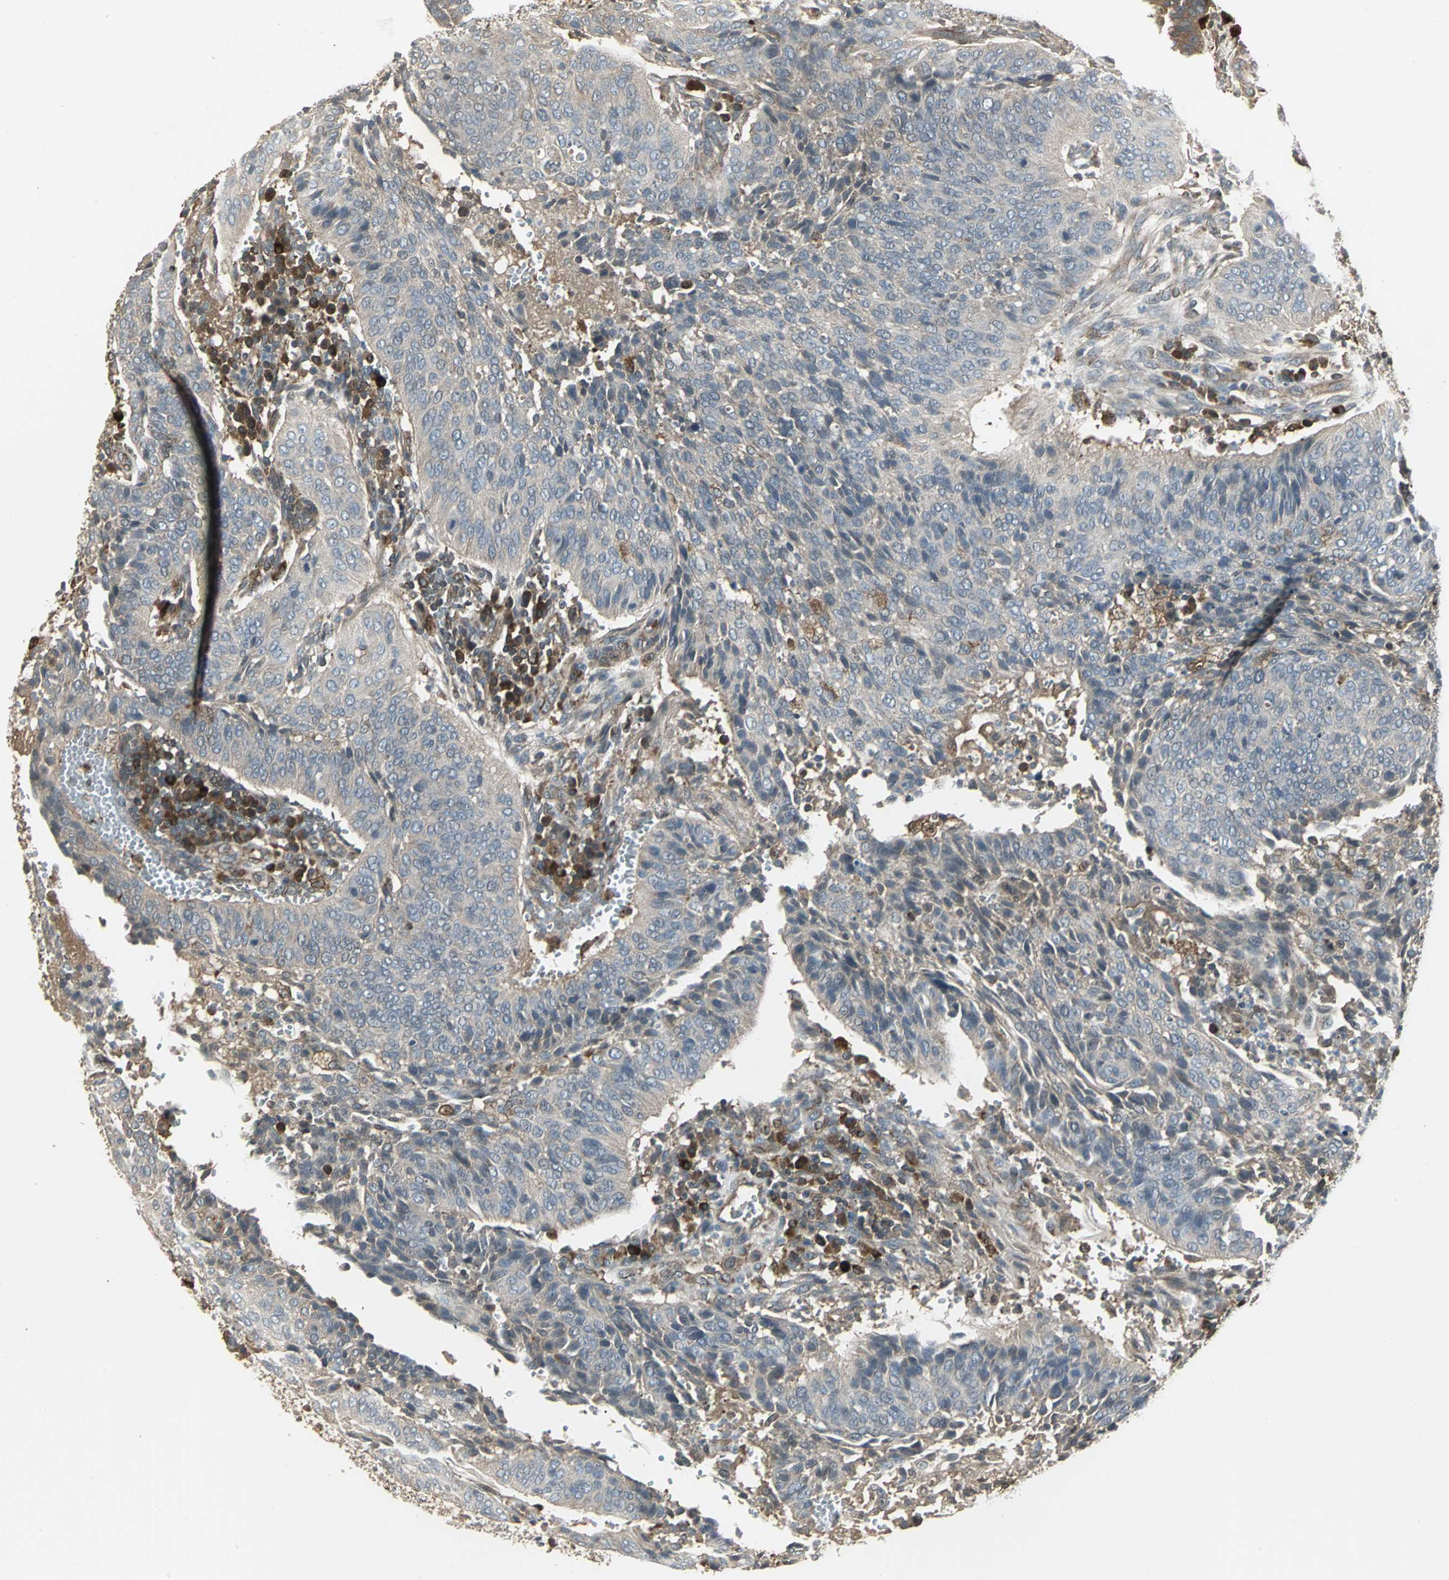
{"staining": {"intensity": "weak", "quantity": ">75%", "location": "cytoplasmic/membranous"}, "tissue": "cervical cancer", "cell_type": "Tumor cells", "image_type": "cancer", "snomed": [{"axis": "morphology", "description": "Squamous cell carcinoma, NOS"}, {"axis": "topography", "description": "Cervix"}], "caption": "Tumor cells exhibit low levels of weak cytoplasmic/membranous expression in approximately >75% of cells in cervical cancer (squamous cell carcinoma). The staining was performed using DAB (3,3'-diaminobenzidine) to visualize the protein expression in brown, while the nuclei were stained in blue with hematoxylin (Magnification: 20x).", "gene": "PRXL2B", "patient": {"sex": "female", "age": 39}}